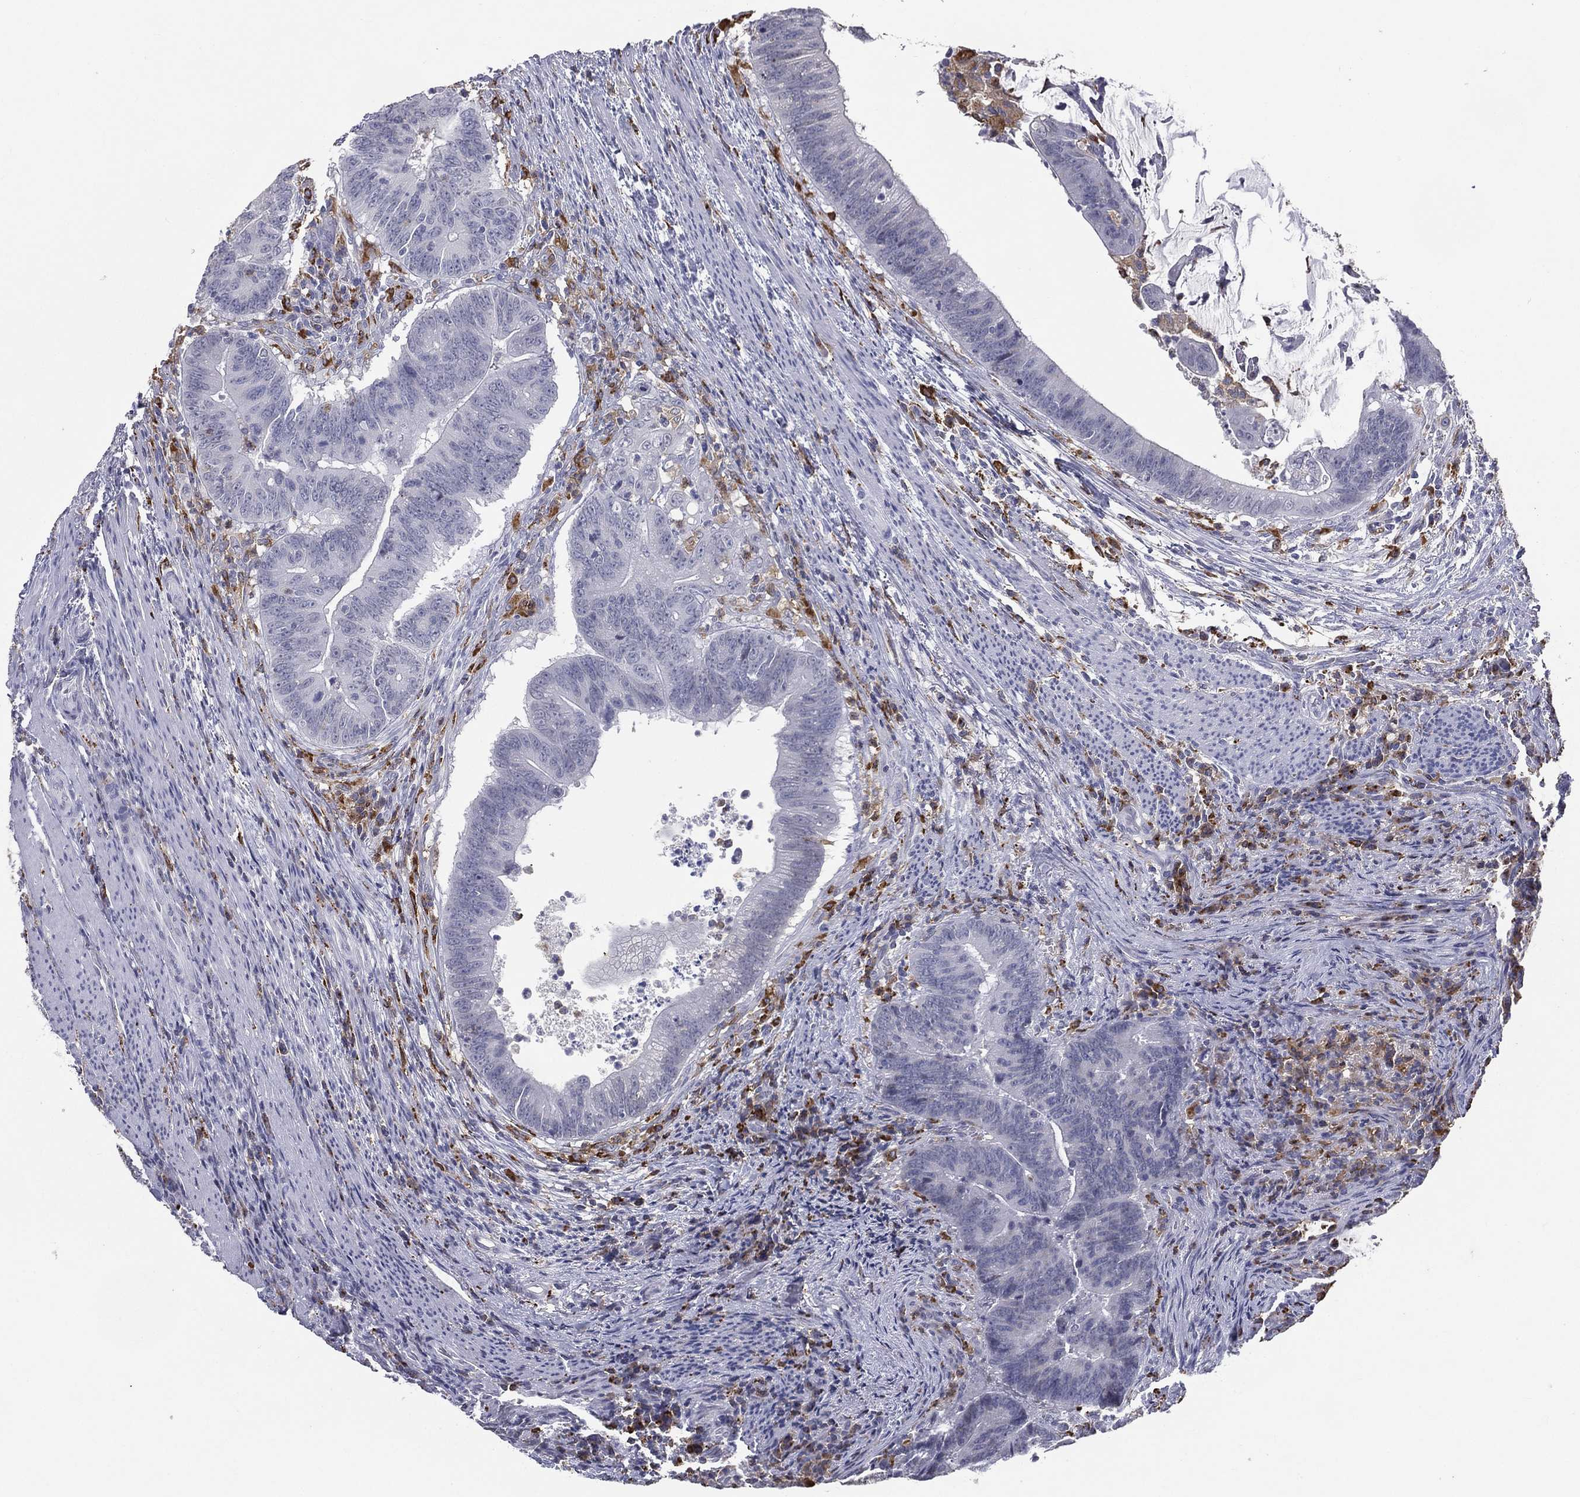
{"staining": {"intensity": "negative", "quantity": "none", "location": "none"}, "tissue": "colorectal cancer", "cell_type": "Tumor cells", "image_type": "cancer", "snomed": [{"axis": "morphology", "description": "Adenocarcinoma, NOS"}, {"axis": "topography", "description": "Colon"}], "caption": "Immunohistochemistry photomicrograph of human colorectal adenocarcinoma stained for a protein (brown), which demonstrates no positivity in tumor cells. (Stains: DAB (3,3'-diaminobenzidine) IHC with hematoxylin counter stain, Microscopy: brightfield microscopy at high magnification).", "gene": "EVI2B", "patient": {"sex": "female", "age": 87}}